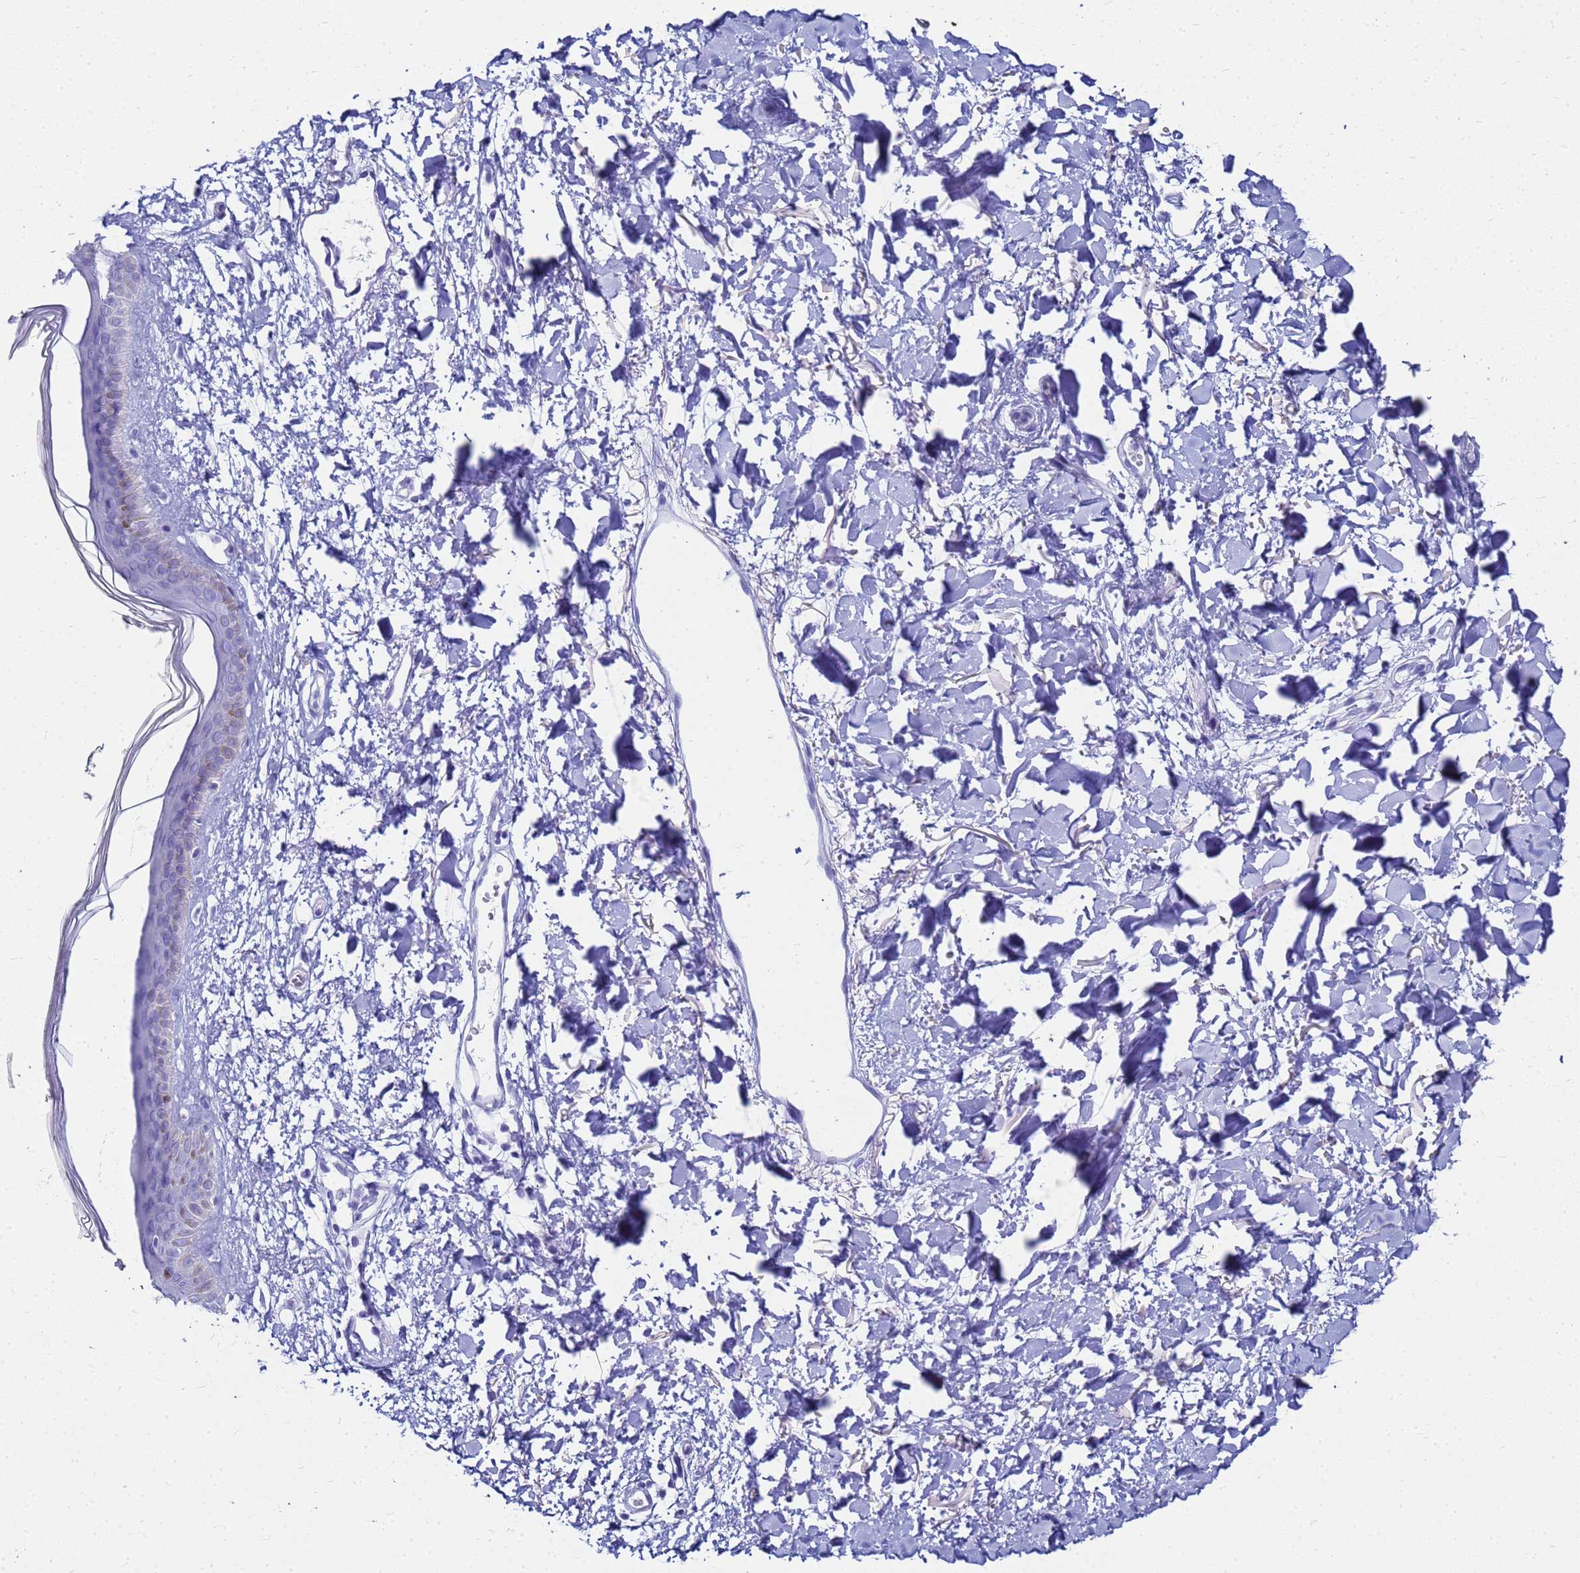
{"staining": {"intensity": "negative", "quantity": "none", "location": "none"}, "tissue": "skin", "cell_type": "Fibroblasts", "image_type": "normal", "snomed": [{"axis": "morphology", "description": "Normal tissue, NOS"}, {"axis": "topography", "description": "Skin"}], "caption": "The micrograph reveals no significant staining in fibroblasts of skin.", "gene": "CKB", "patient": {"sex": "female", "age": 58}}